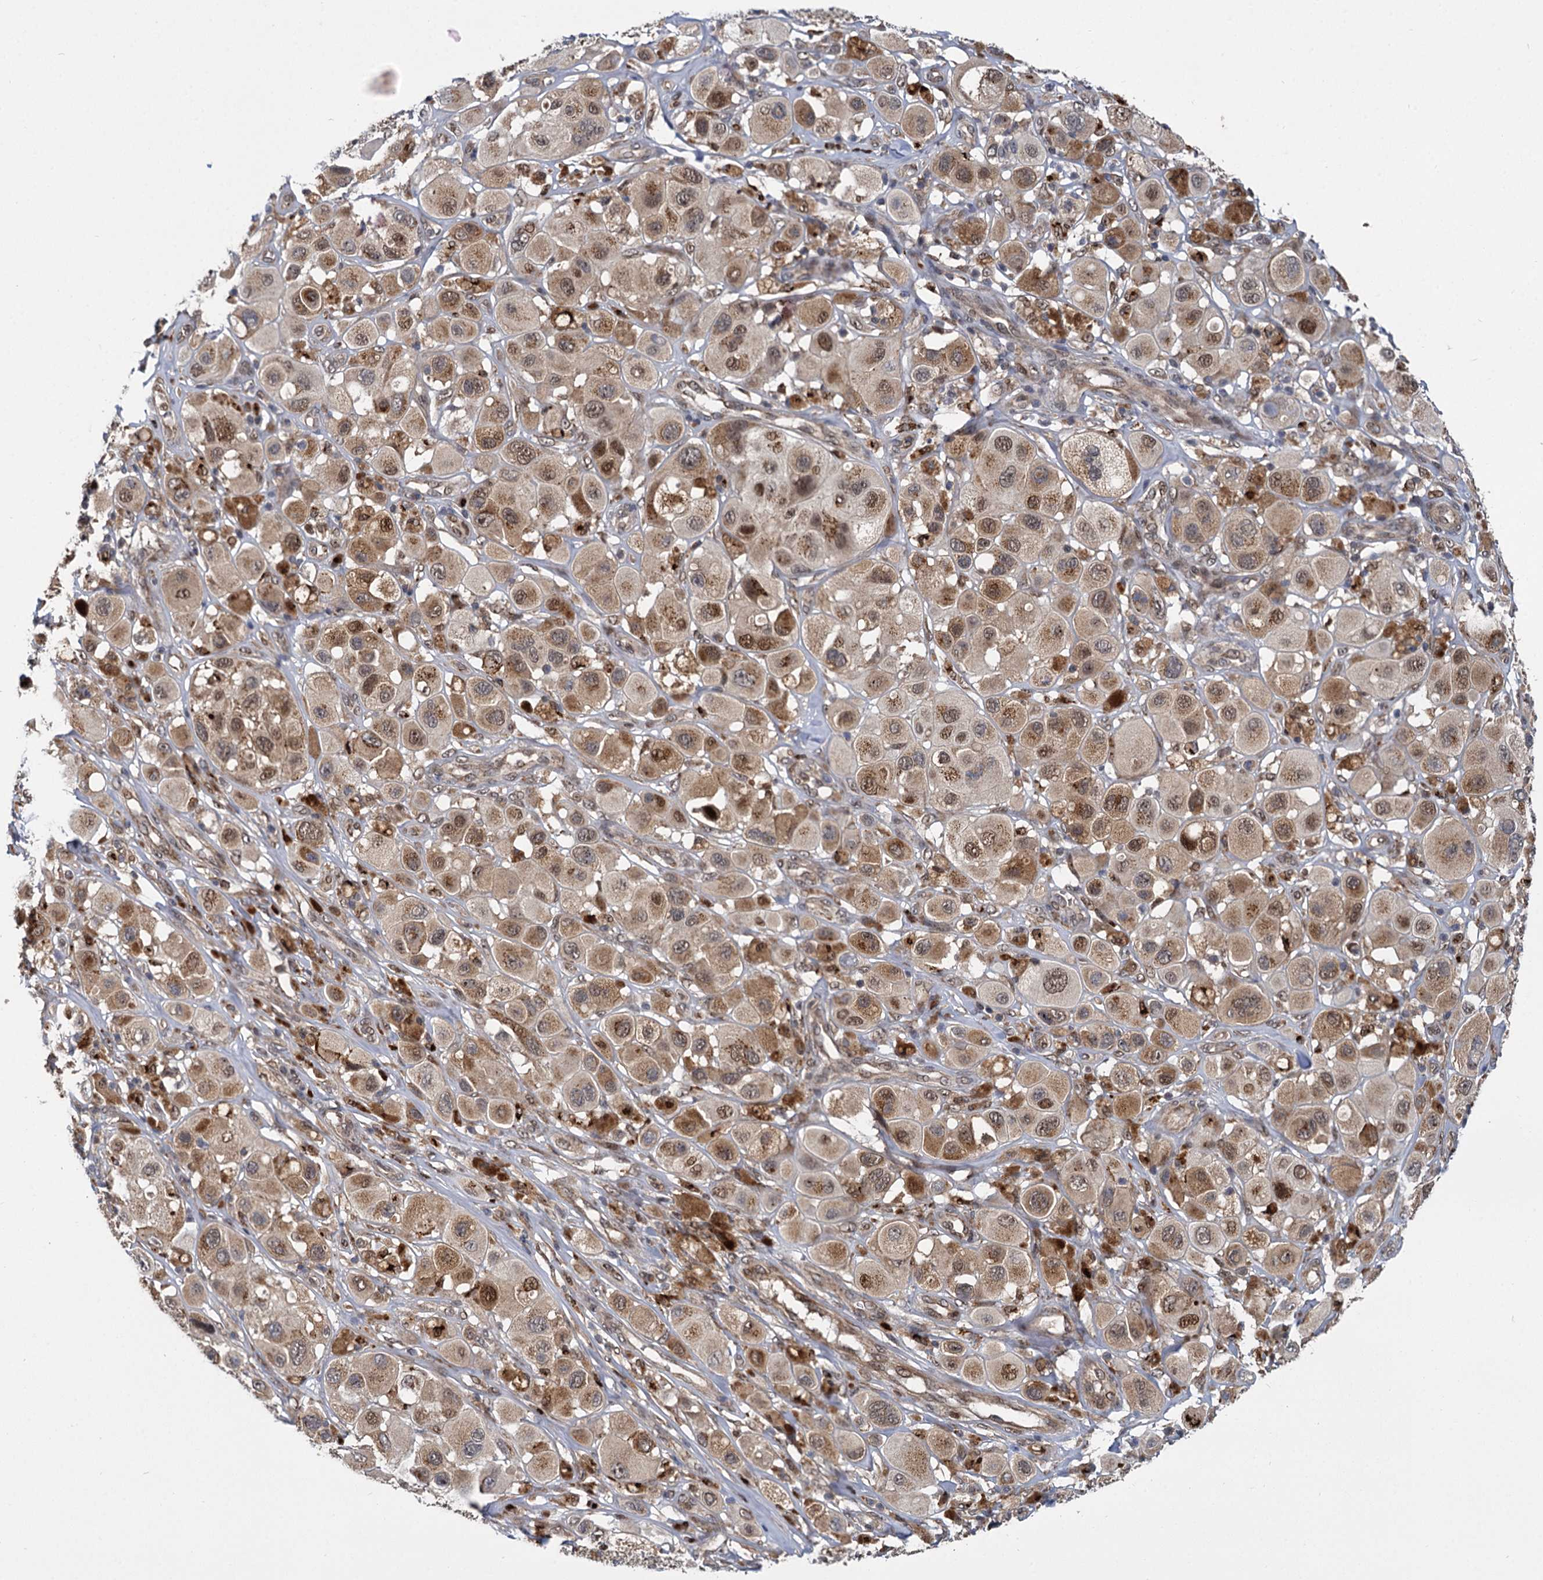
{"staining": {"intensity": "moderate", "quantity": ">75%", "location": "cytoplasmic/membranous,nuclear"}, "tissue": "melanoma", "cell_type": "Tumor cells", "image_type": "cancer", "snomed": [{"axis": "morphology", "description": "Malignant melanoma, Metastatic site"}, {"axis": "topography", "description": "Skin"}], "caption": "Brown immunohistochemical staining in human melanoma demonstrates moderate cytoplasmic/membranous and nuclear positivity in approximately >75% of tumor cells. (DAB IHC with brightfield microscopy, high magnification).", "gene": "GAL3ST4", "patient": {"sex": "male", "age": 41}}